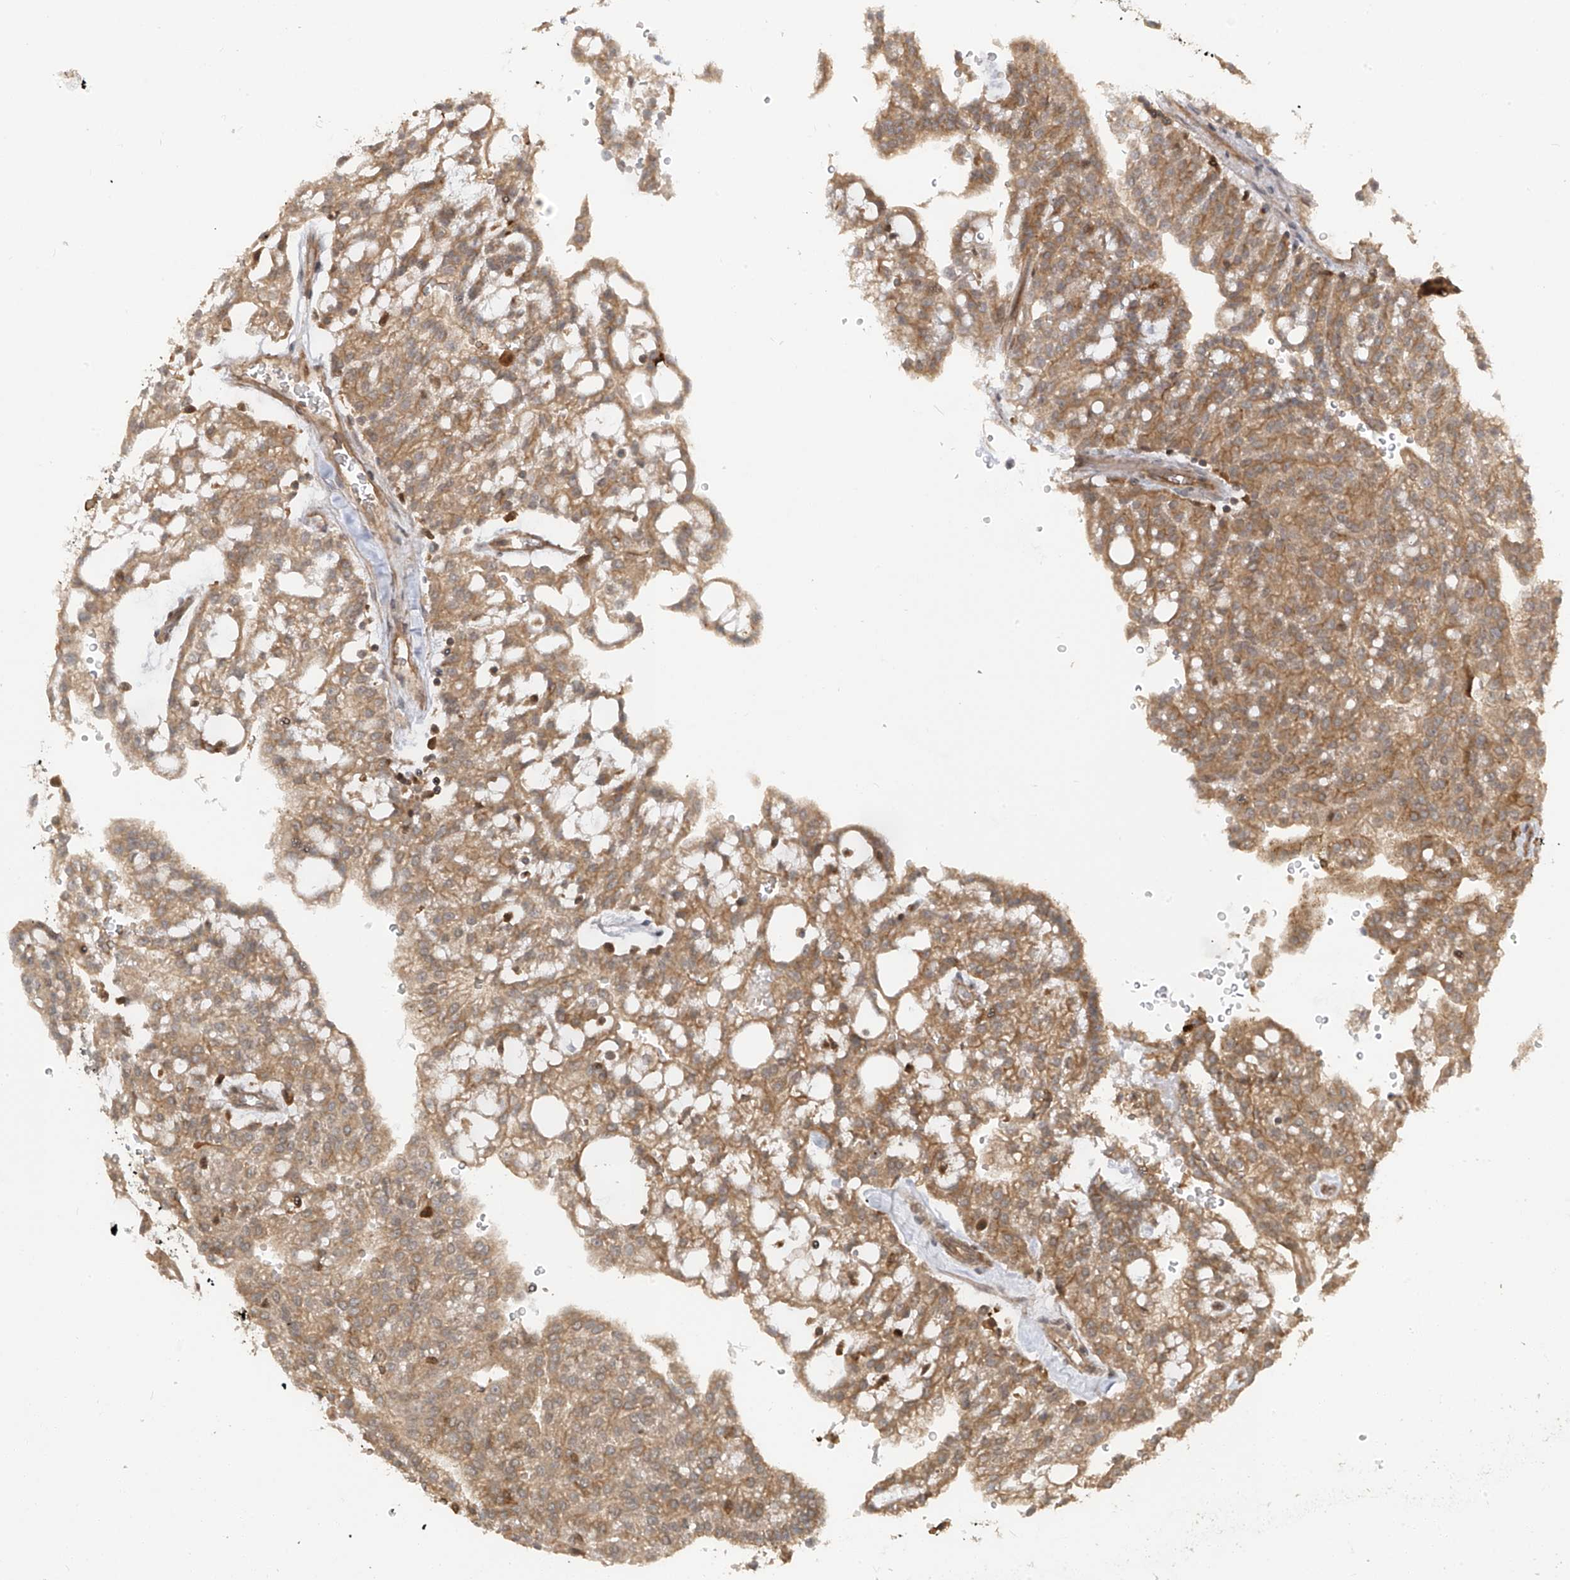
{"staining": {"intensity": "moderate", "quantity": ">75%", "location": "cytoplasmic/membranous"}, "tissue": "renal cancer", "cell_type": "Tumor cells", "image_type": "cancer", "snomed": [{"axis": "morphology", "description": "Adenocarcinoma, NOS"}, {"axis": "topography", "description": "Kidney"}], "caption": "This is an image of immunohistochemistry (IHC) staining of renal adenocarcinoma, which shows moderate expression in the cytoplasmic/membranous of tumor cells.", "gene": "ATAD2B", "patient": {"sex": "male", "age": 63}}